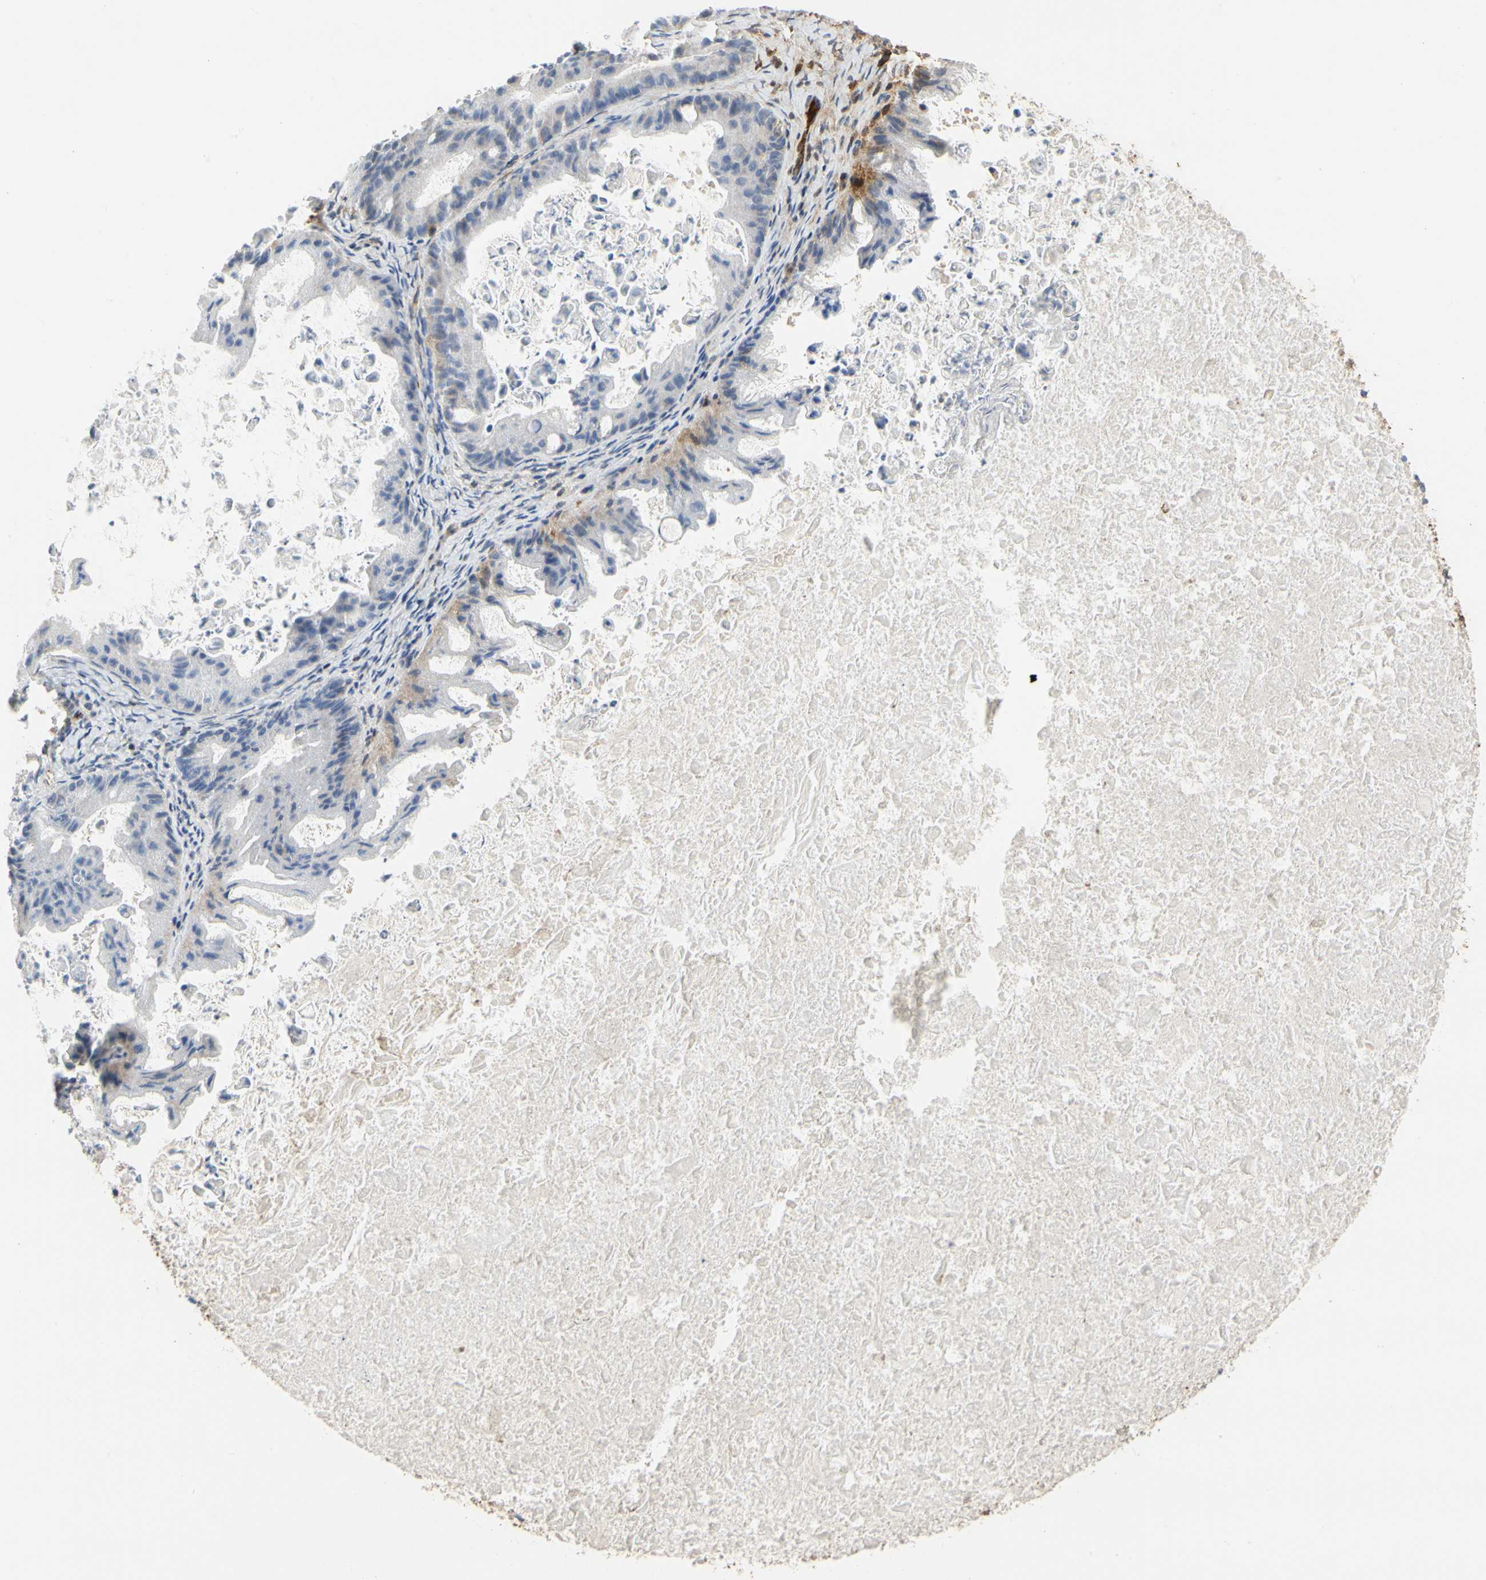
{"staining": {"intensity": "negative", "quantity": "none", "location": "none"}, "tissue": "ovarian cancer", "cell_type": "Tumor cells", "image_type": "cancer", "snomed": [{"axis": "morphology", "description": "Cystadenocarcinoma, mucinous, NOS"}, {"axis": "topography", "description": "Ovary"}], "caption": "A histopathology image of human ovarian cancer is negative for staining in tumor cells.", "gene": "FGB", "patient": {"sex": "female", "age": 37}}